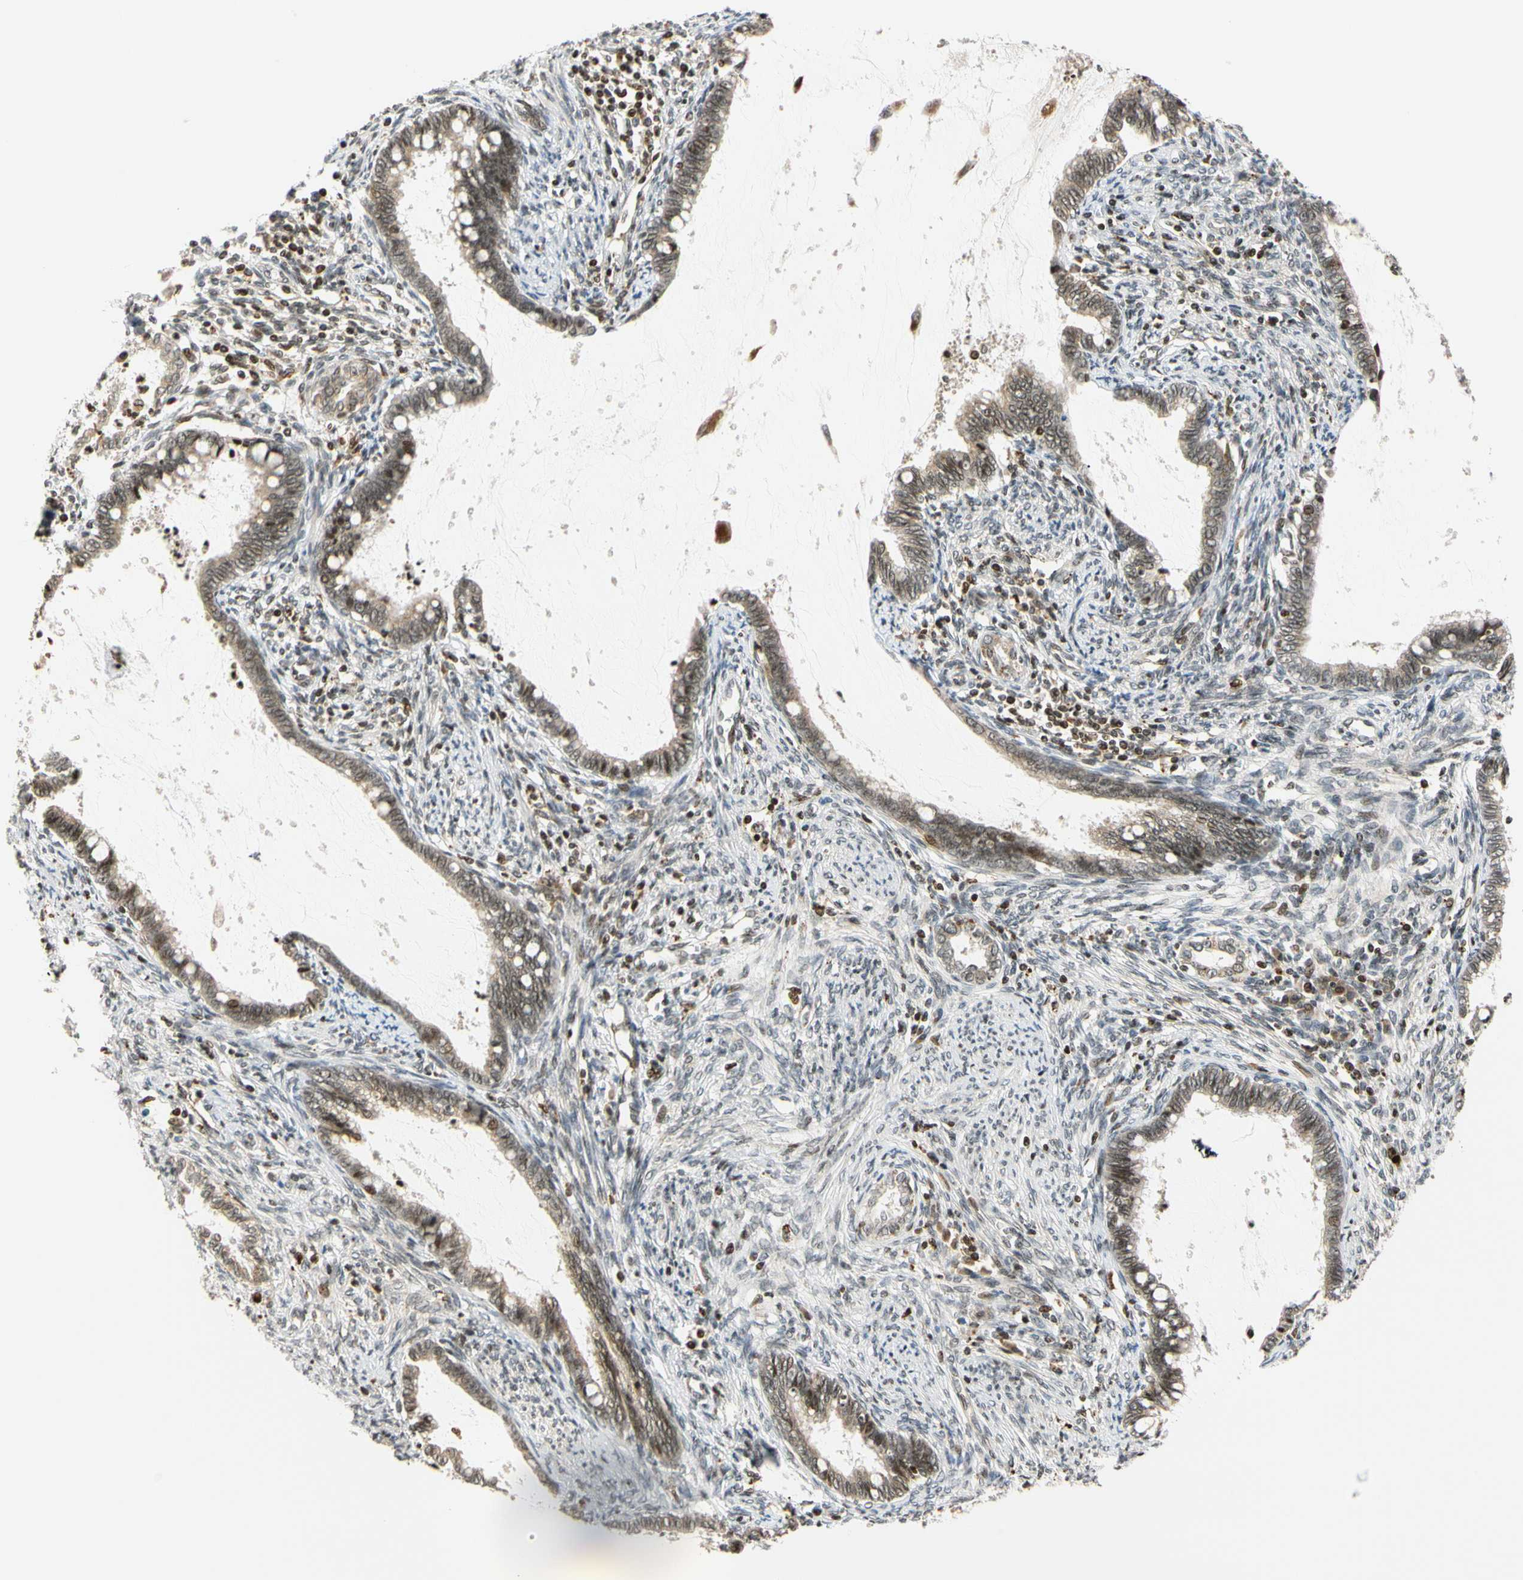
{"staining": {"intensity": "moderate", "quantity": ">75%", "location": "cytoplasmic/membranous,nuclear"}, "tissue": "cervical cancer", "cell_type": "Tumor cells", "image_type": "cancer", "snomed": [{"axis": "morphology", "description": "Adenocarcinoma, NOS"}, {"axis": "topography", "description": "Cervix"}], "caption": "Immunohistochemical staining of cervical cancer (adenocarcinoma) exhibits moderate cytoplasmic/membranous and nuclear protein staining in about >75% of tumor cells. (DAB IHC, brown staining for protein, blue staining for nuclei).", "gene": "CDK7", "patient": {"sex": "female", "age": 44}}